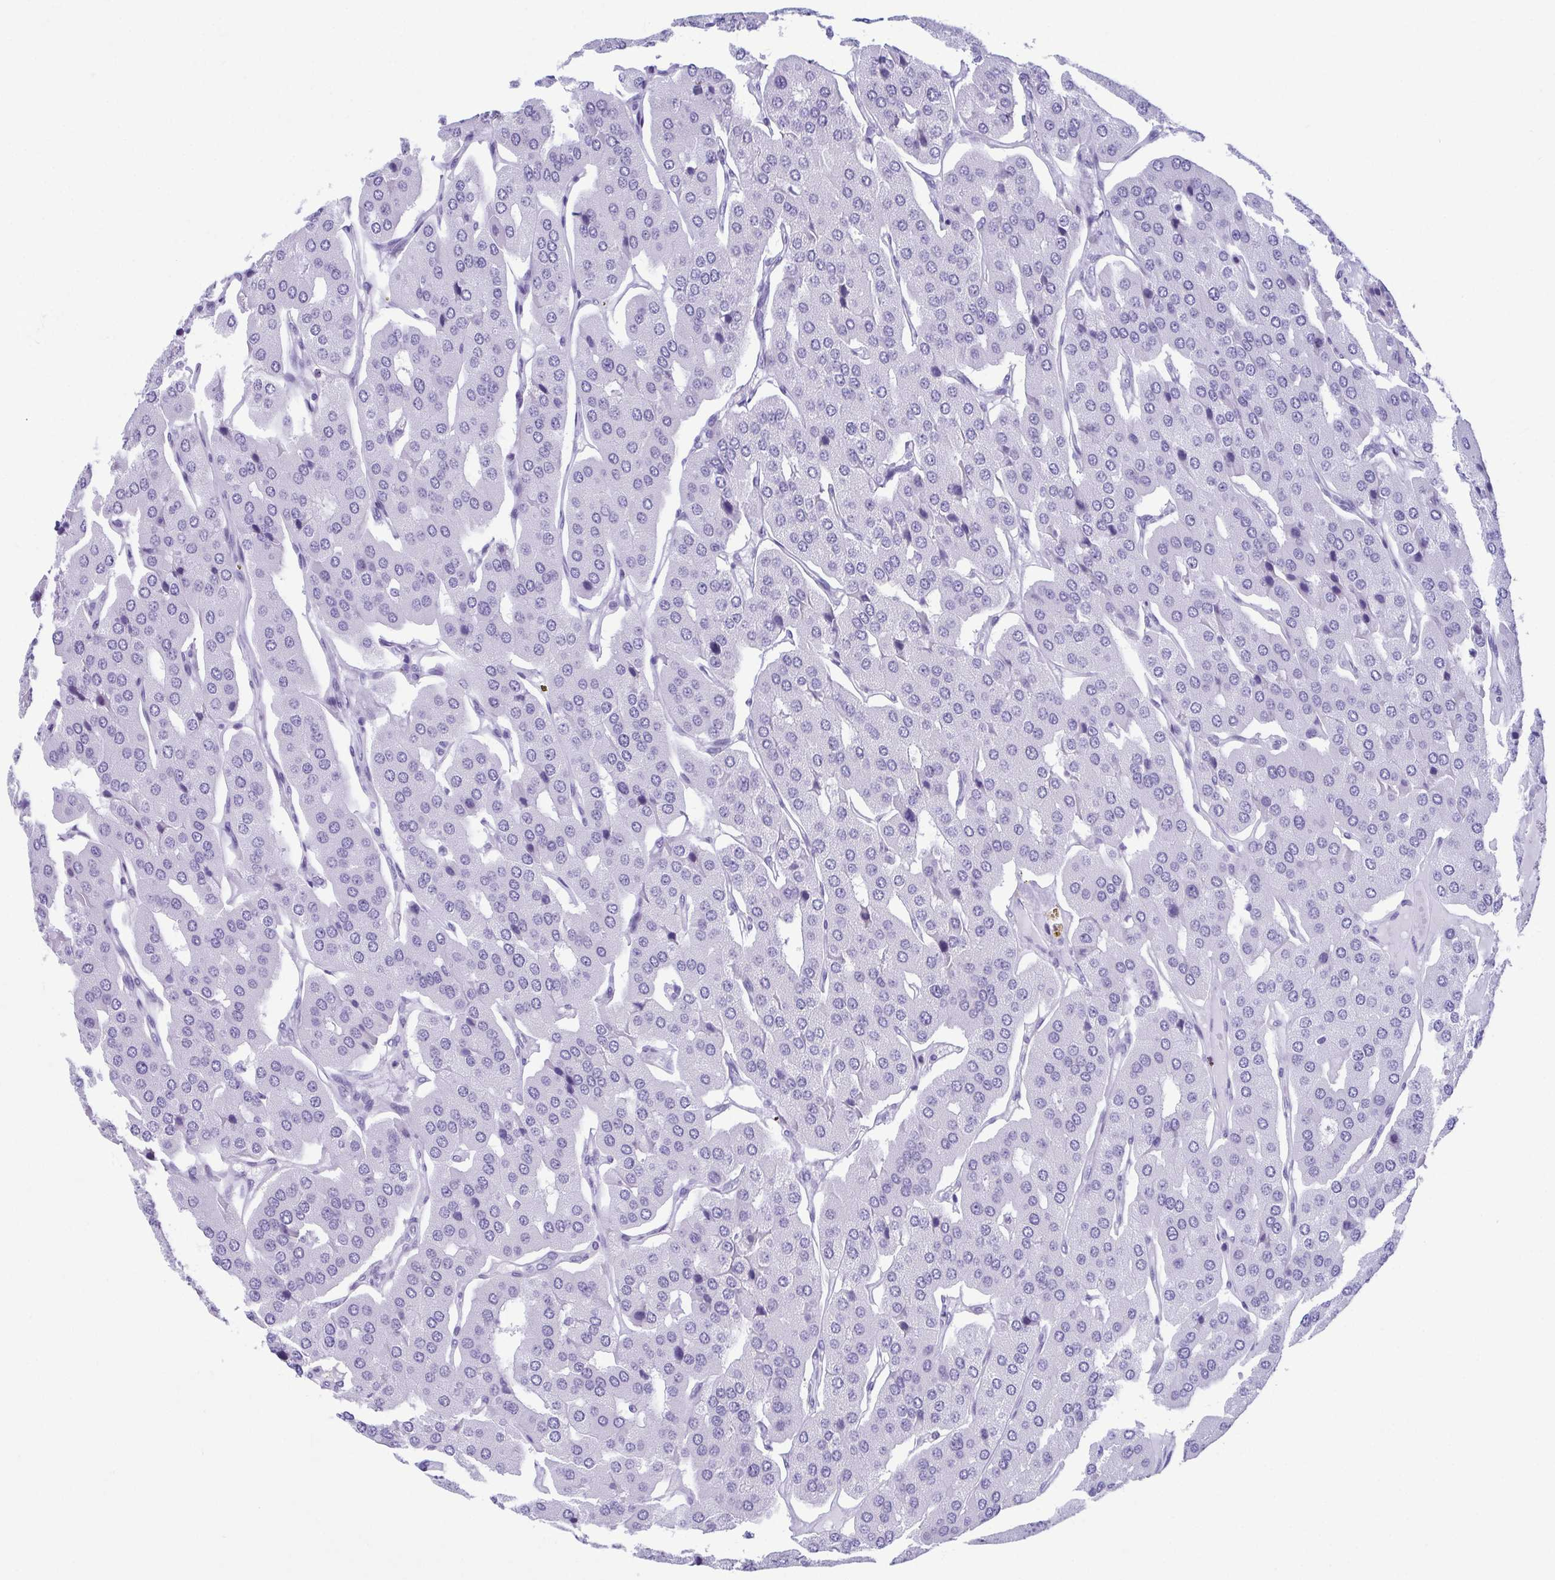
{"staining": {"intensity": "negative", "quantity": "none", "location": "none"}, "tissue": "parathyroid gland", "cell_type": "Glandular cells", "image_type": "normal", "snomed": [{"axis": "morphology", "description": "Normal tissue, NOS"}, {"axis": "morphology", "description": "Adenoma, NOS"}, {"axis": "topography", "description": "Parathyroid gland"}], "caption": "Immunohistochemical staining of normal parathyroid gland shows no significant staining in glandular cells.", "gene": "TCEAL3", "patient": {"sex": "female", "age": 86}}